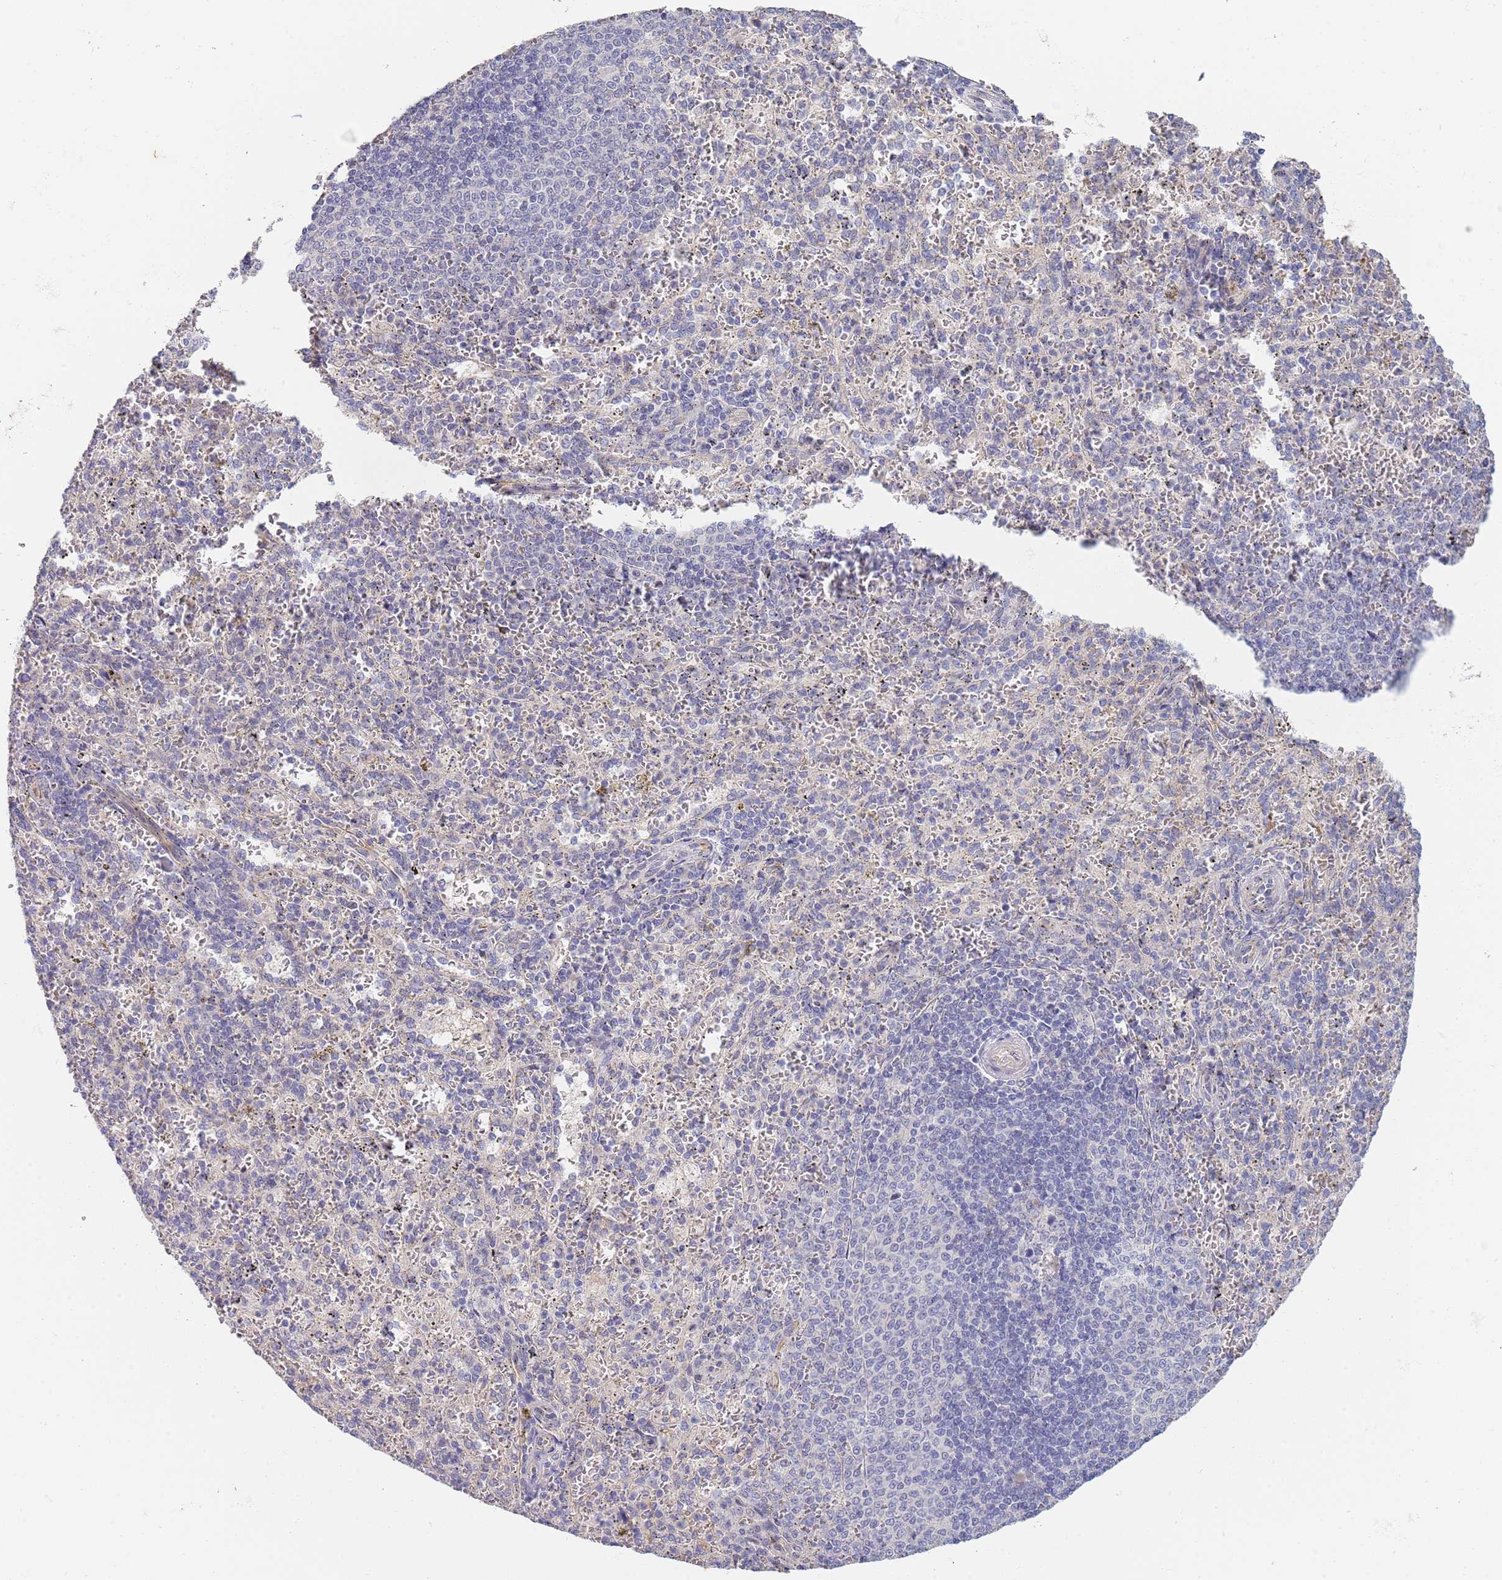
{"staining": {"intensity": "negative", "quantity": "none", "location": "none"}, "tissue": "spleen", "cell_type": "Cells in red pulp", "image_type": "normal", "snomed": [{"axis": "morphology", "description": "Normal tissue, NOS"}, {"axis": "topography", "description": "Spleen"}], "caption": "The micrograph reveals no significant staining in cells in red pulp of spleen.", "gene": "B4GALT4", "patient": {"sex": "female", "age": 21}}